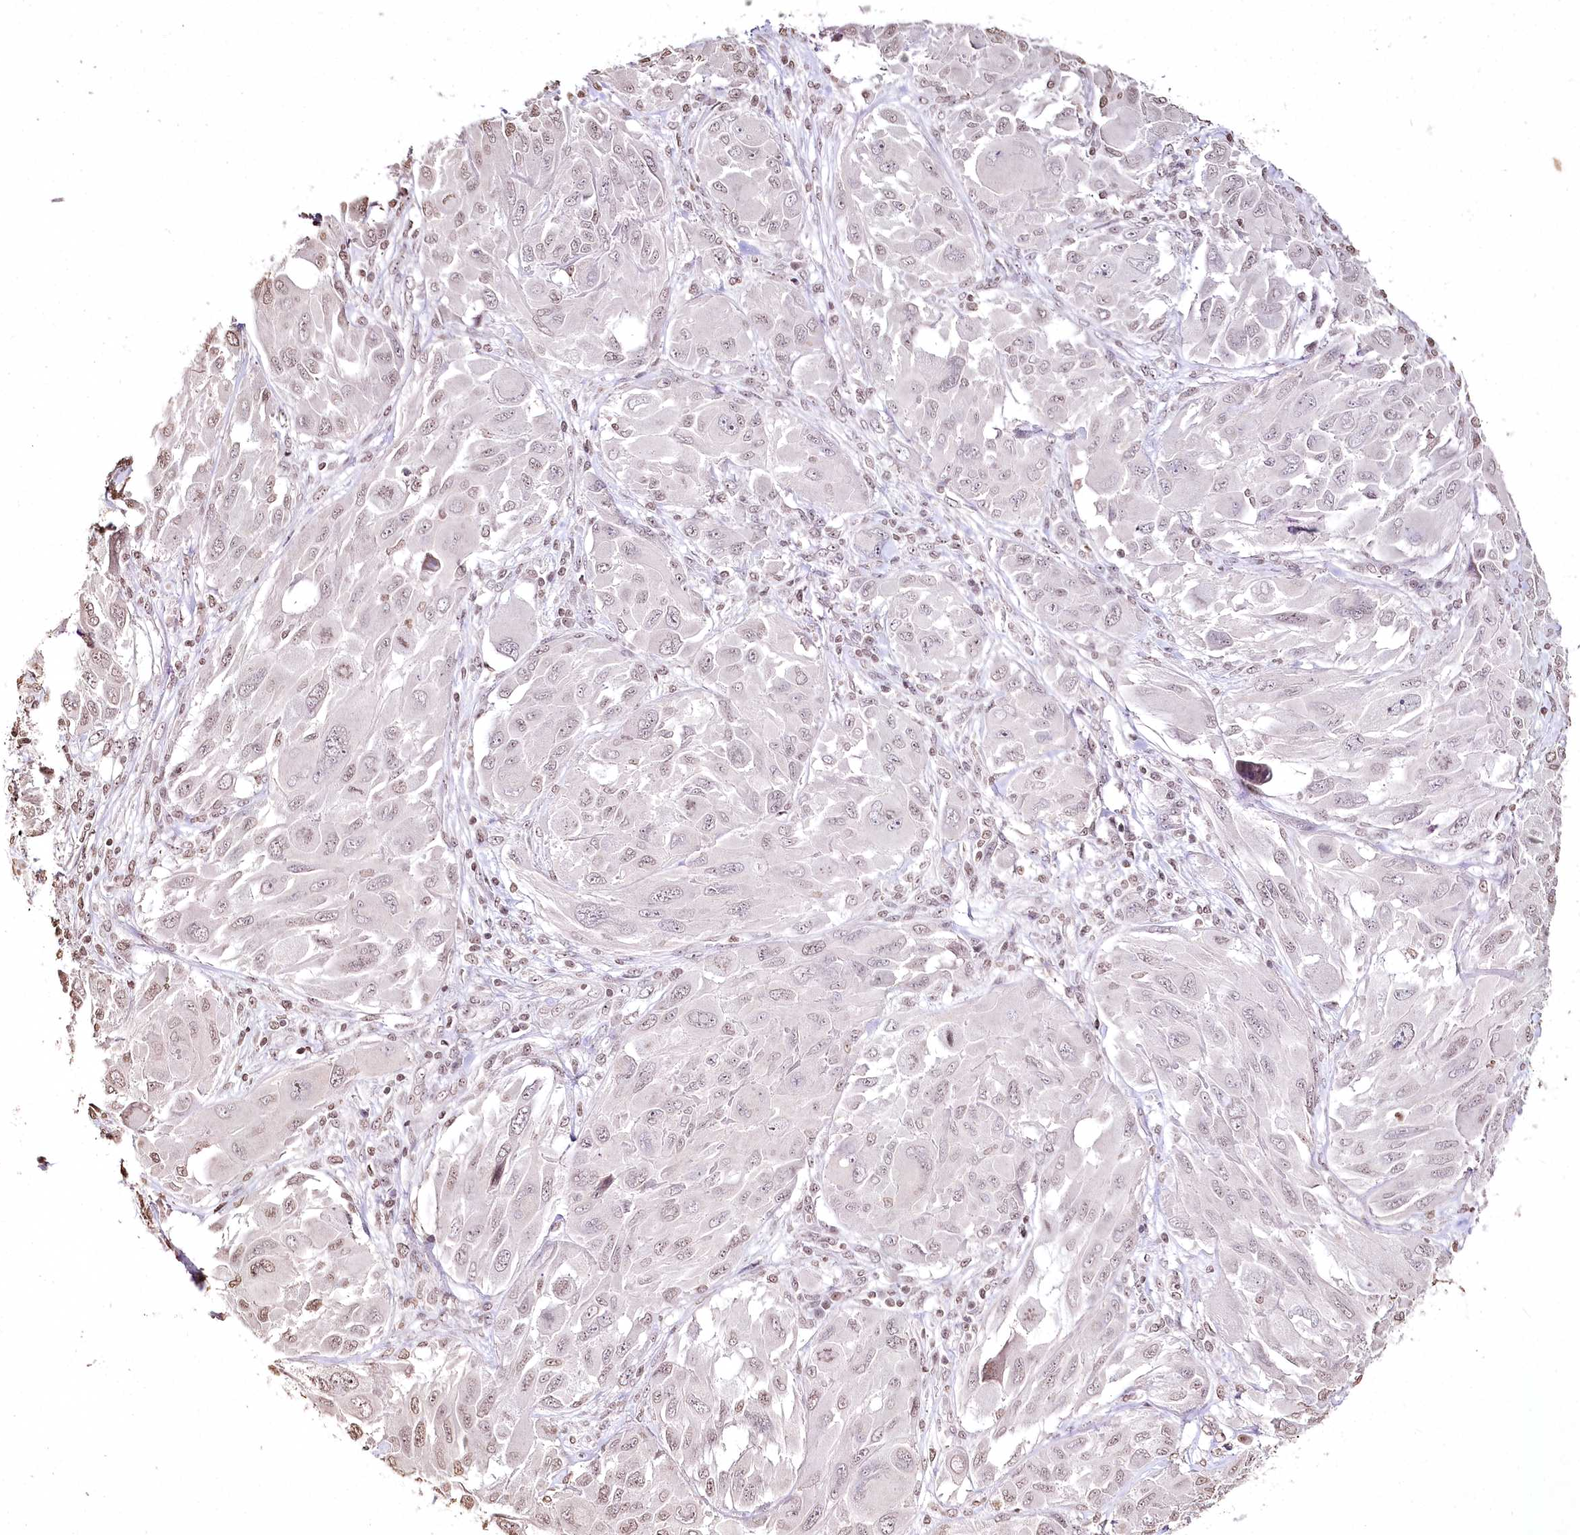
{"staining": {"intensity": "weak", "quantity": "<25%", "location": "nuclear"}, "tissue": "melanoma", "cell_type": "Tumor cells", "image_type": "cancer", "snomed": [{"axis": "morphology", "description": "Malignant melanoma, NOS"}, {"axis": "topography", "description": "Skin"}], "caption": "This photomicrograph is of malignant melanoma stained with IHC to label a protein in brown with the nuclei are counter-stained blue. There is no expression in tumor cells. The staining is performed using DAB (3,3'-diaminobenzidine) brown chromogen with nuclei counter-stained in using hematoxylin.", "gene": "DMXL1", "patient": {"sex": "female", "age": 91}}